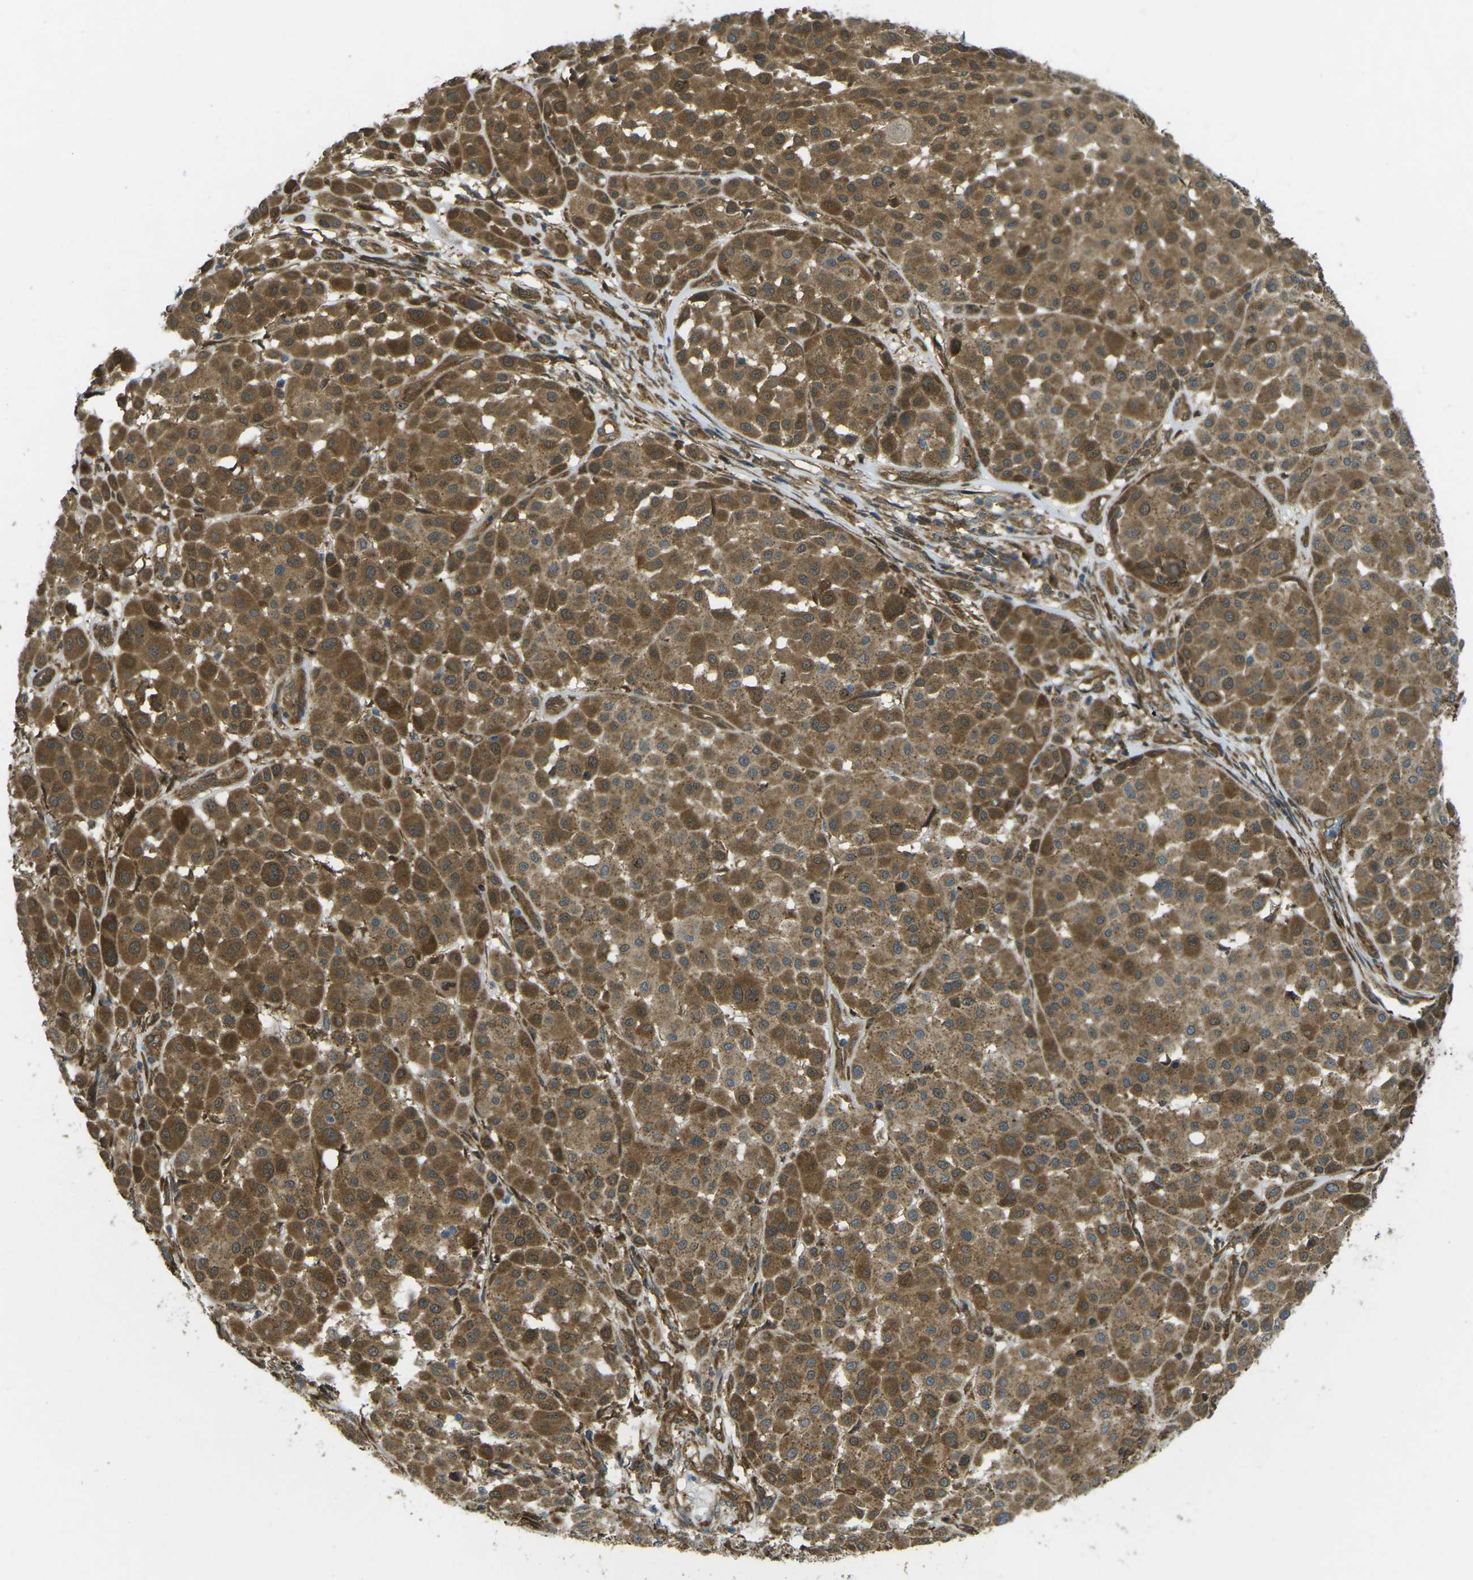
{"staining": {"intensity": "moderate", "quantity": ">75%", "location": "cytoplasmic/membranous"}, "tissue": "melanoma", "cell_type": "Tumor cells", "image_type": "cancer", "snomed": [{"axis": "morphology", "description": "Malignant melanoma, Metastatic site"}, {"axis": "topography", "description": "Soft tissue"}], "caption": "IHC staining of melanoma, which shows medium levels of moderate cytoplasmic/membranous positivity in about >75% of tumor cells indicating moderate cytoplasmic/membranous protein positivity. The staining was performed using DAB (3,3'-diaminobenzidine) (brown) for protein detection and nuclei were counterstained in hematoxylin (blue).", "gene": "CHMP3", "patient": {"sex": "male", "age": 41}}